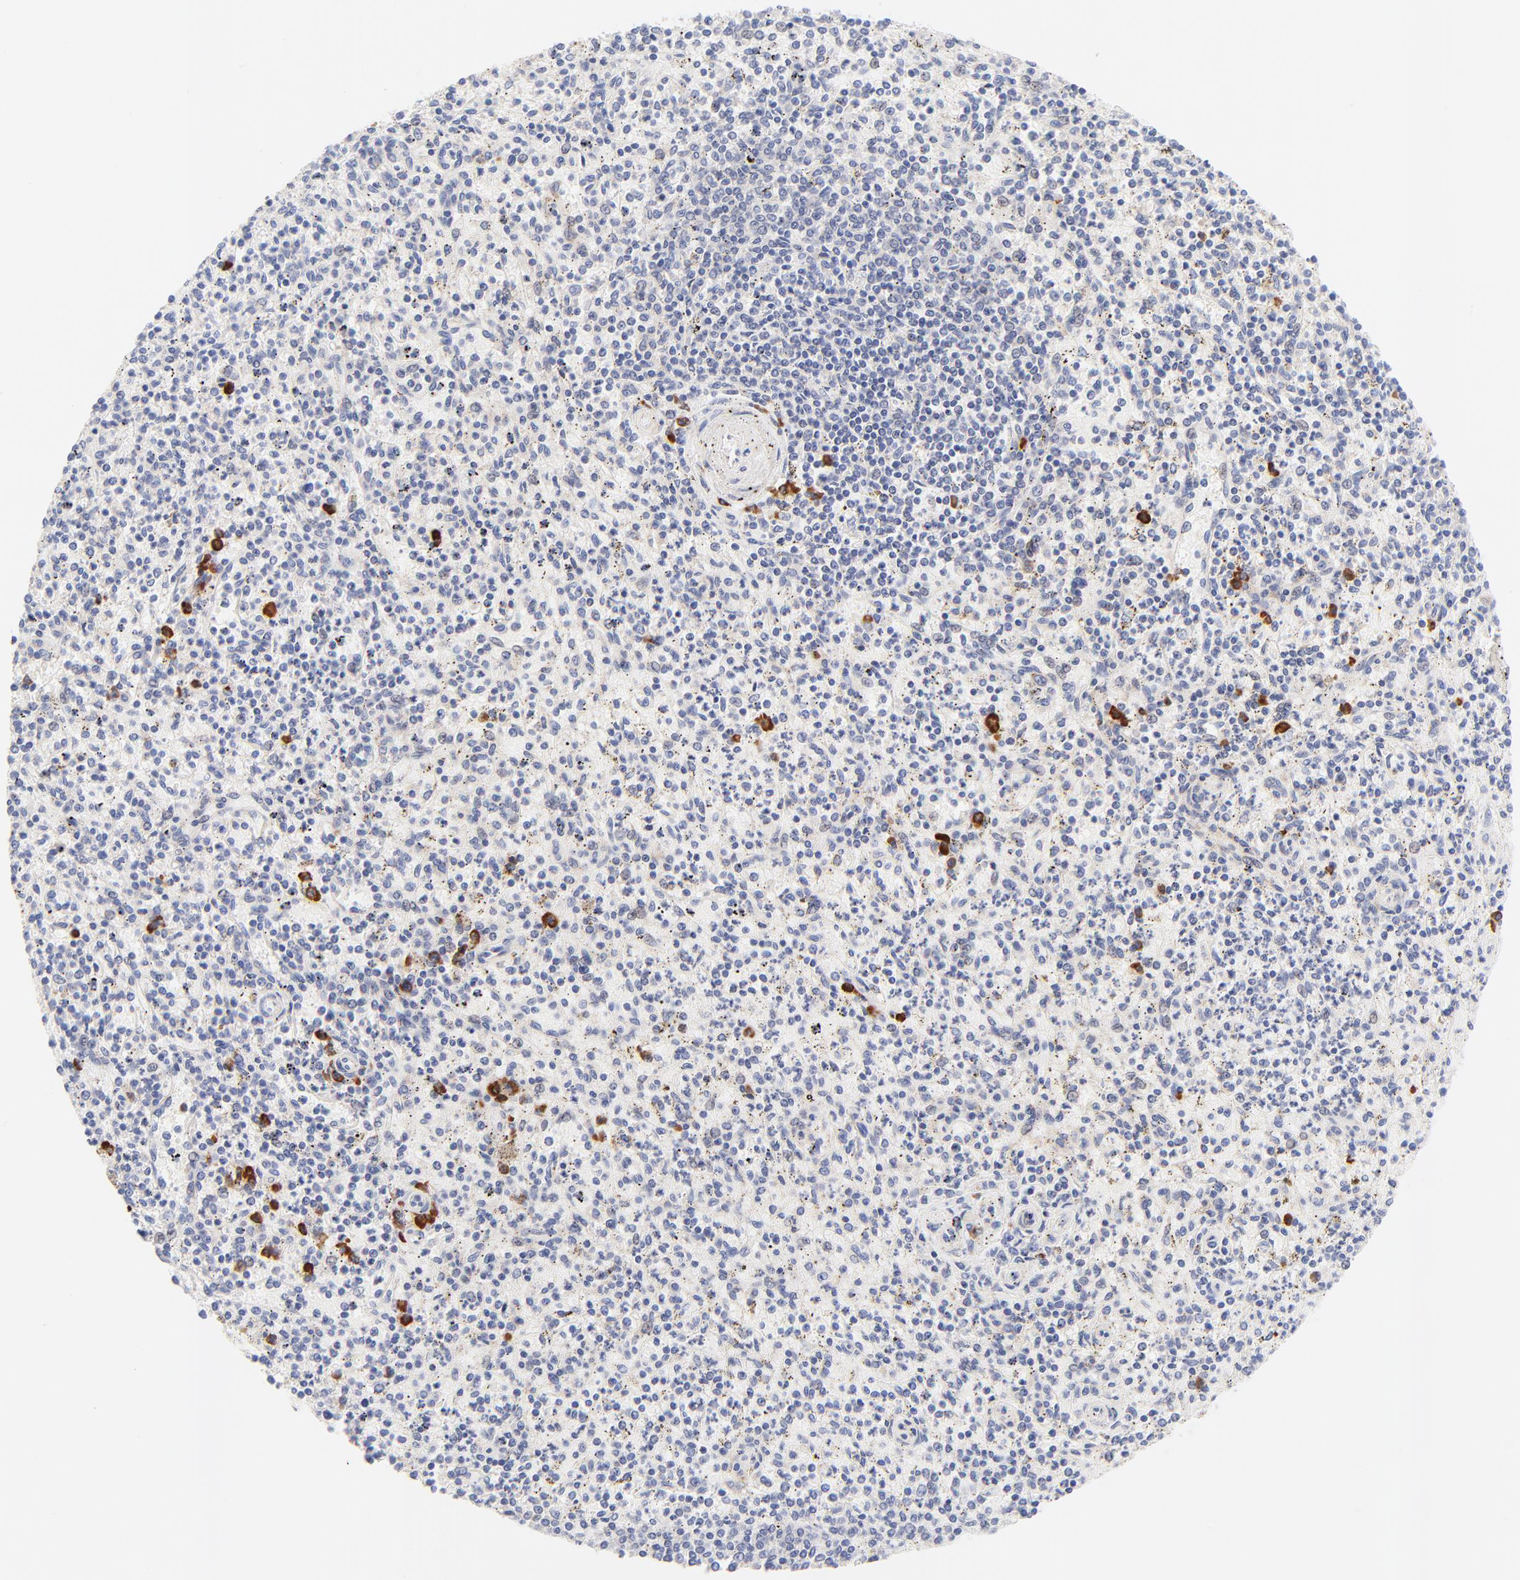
{"staining": {"intensity": "strong", "quantity": "<25%", "location": "cytoplasmic/membranous"}, "tissue": "spleen", "cell_type": "Cells in red pulp", "image_type": "normal", "snomed": [{"axis": "morphology", "description": "Normal tissue, NOS"}, {"axis": "topography", "description": "Spleen"}], "caption": "Cells in red pulp show medium levels of strong cytoplasmic/membranous staining in approximately <25% of cells in normal human spleen.", "gene": "AFF2", "patient": {"sex": "male", "age": 72}}